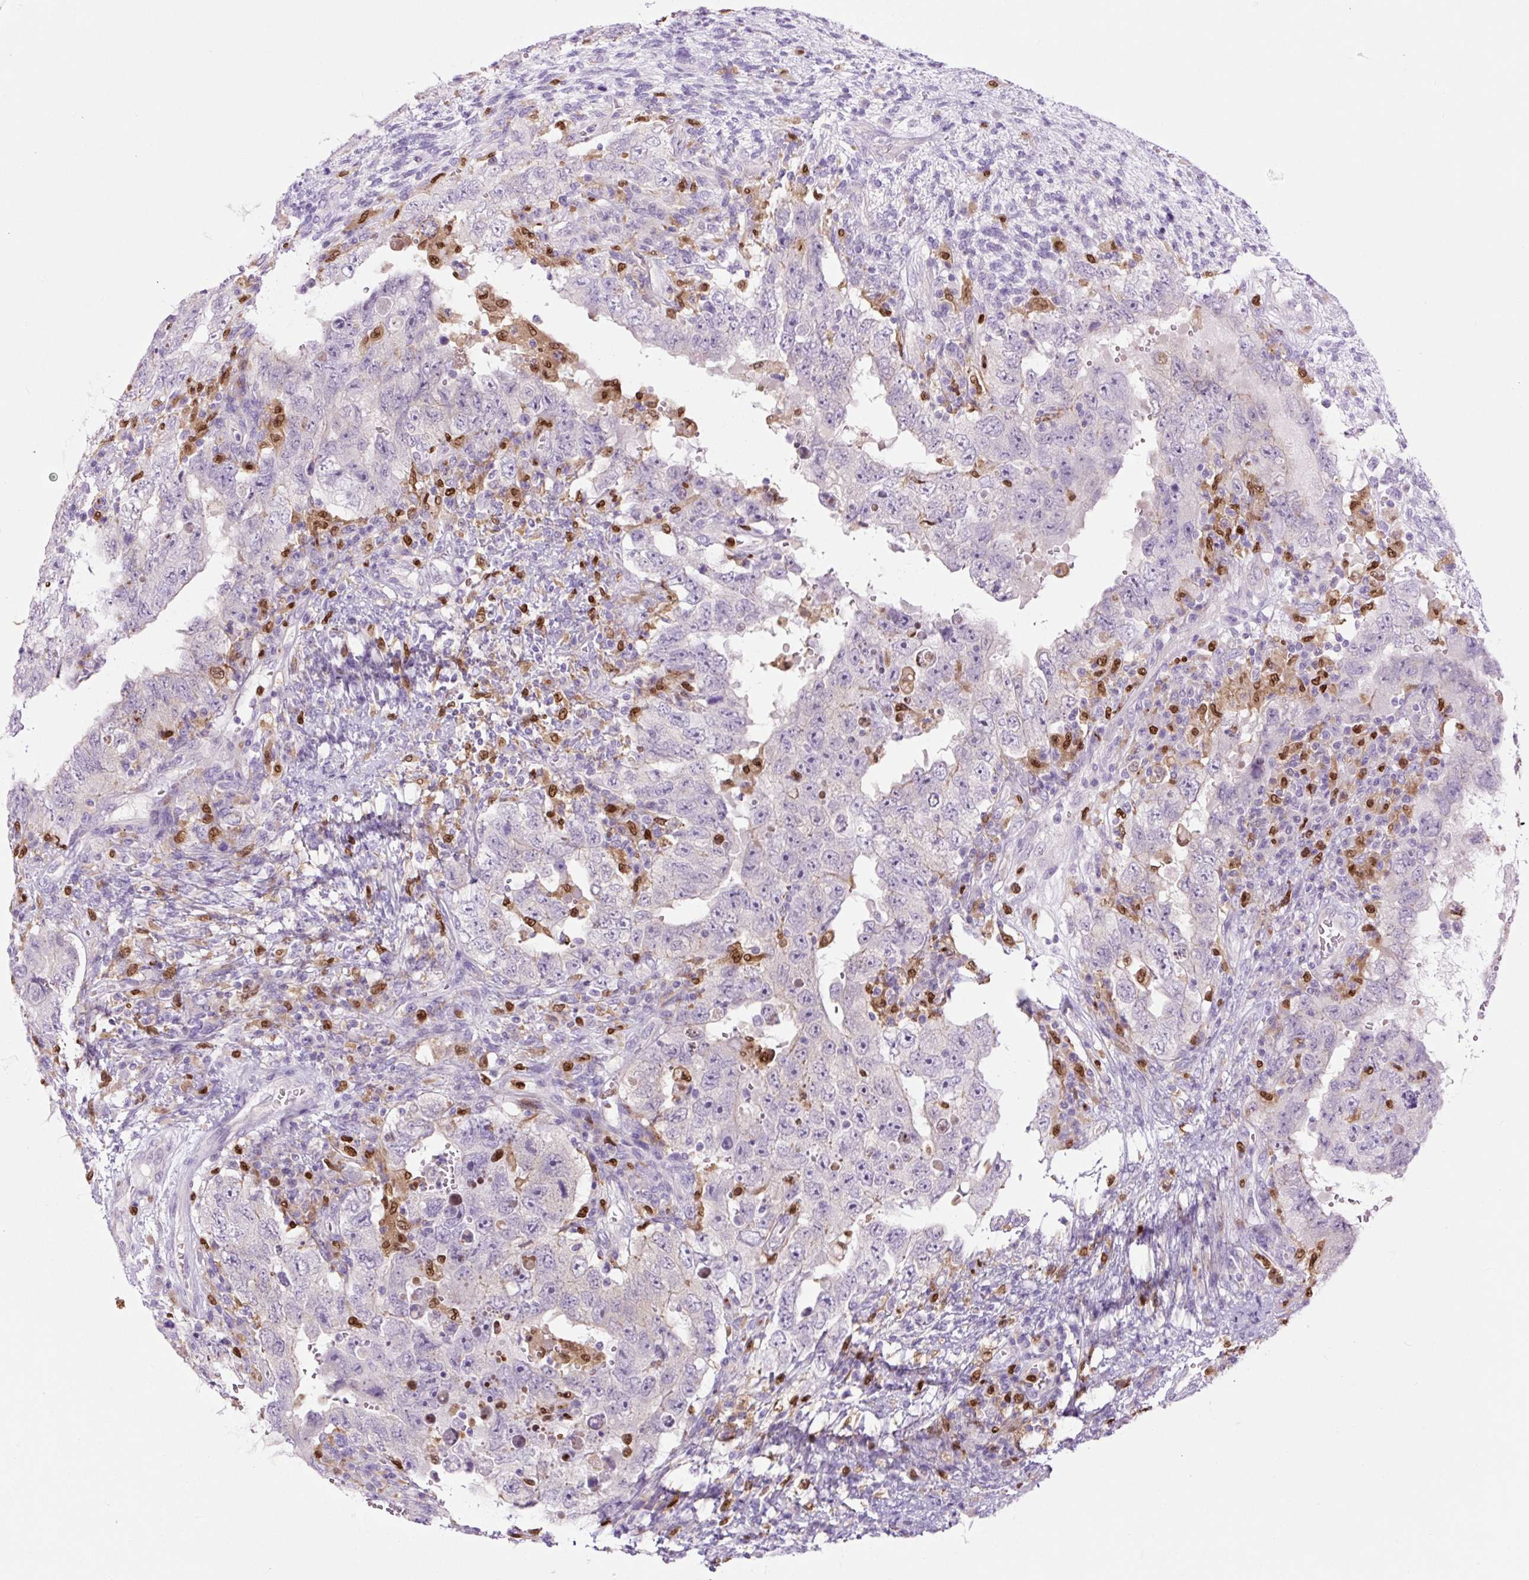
{"staining": {"intensity": "negative", "quantity": "none", "location": "none"}, "tissue": "testis cancer", "cell_type": "Tumor cells", "image_type": "cancer", "snomed": [{"axis": "morphology", "description": "Carcinoma, Embryonal, NOS"}, {"axis": "topography", "description": "Testis"}], "caption": "Tumor cells are negative for protein expression in human testis cancer (embryonal carcinoma).", "gene": "SPI1", "patient": {"sex": "male", "age": 26}}